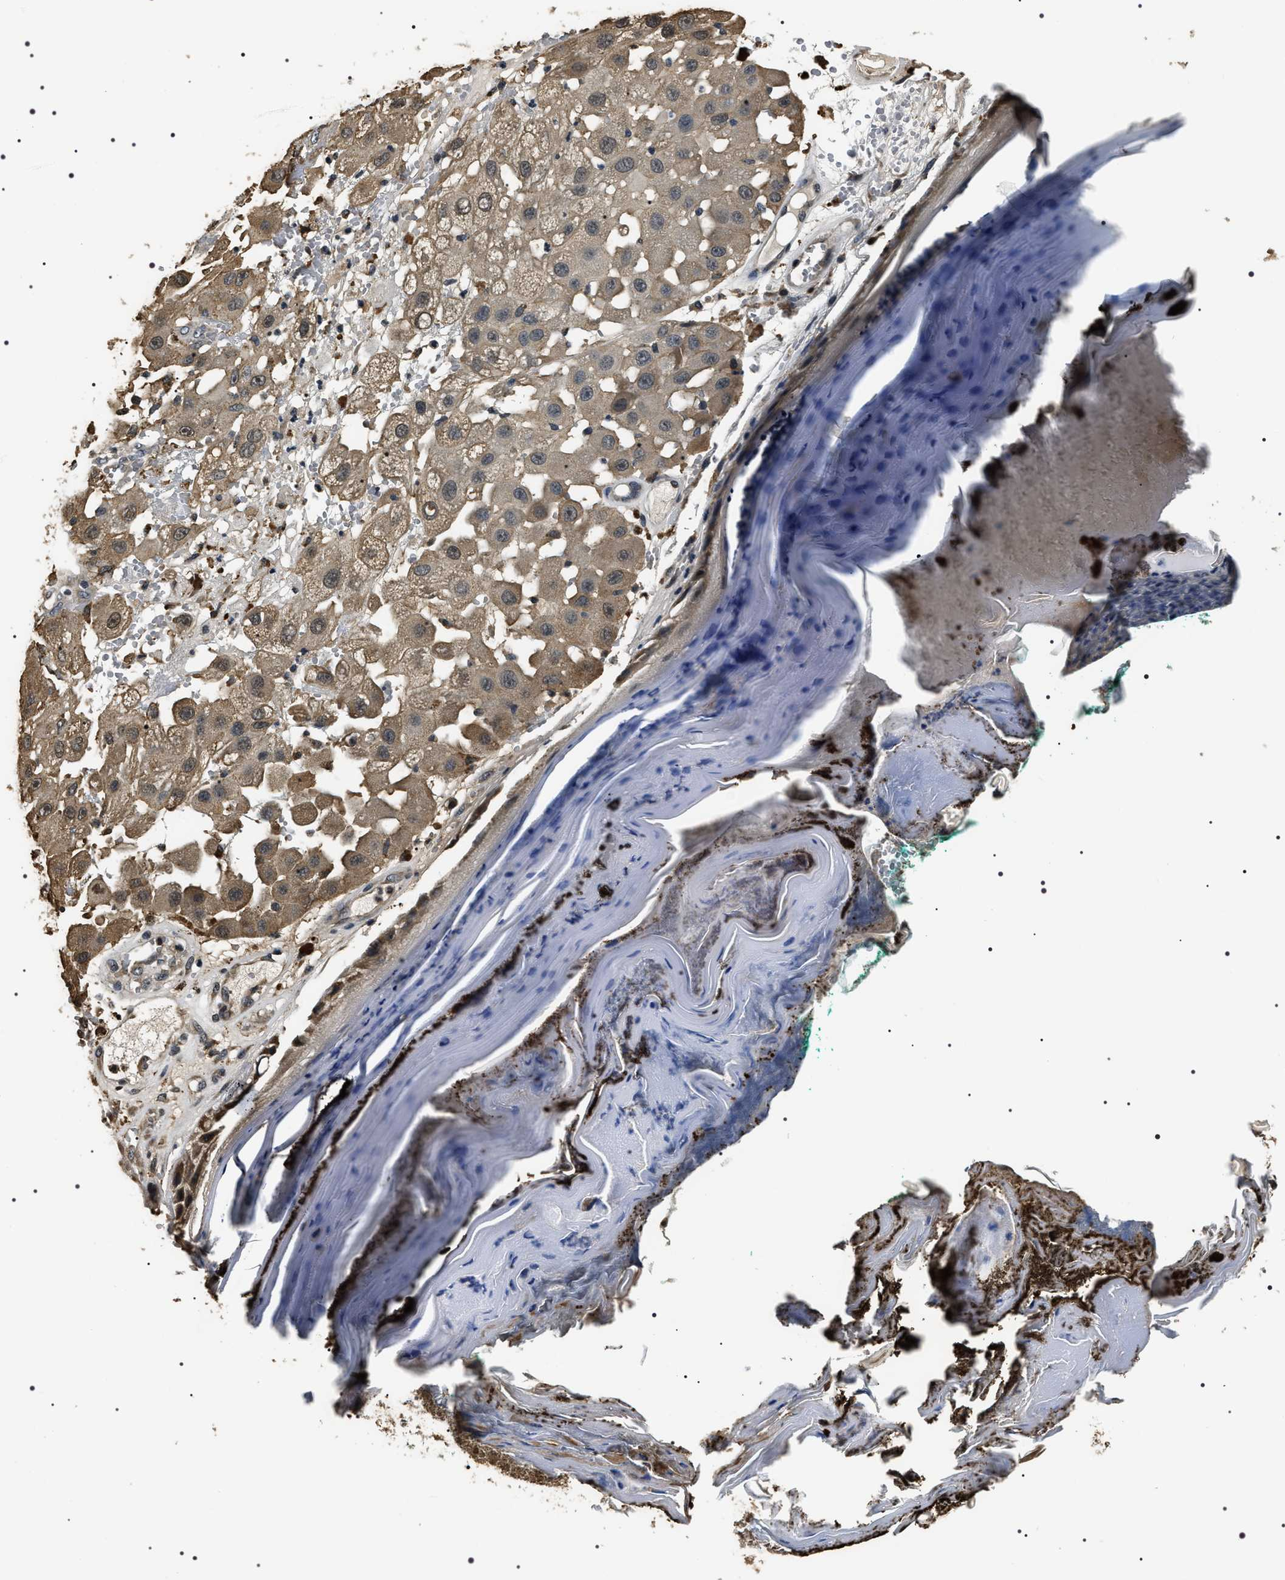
{"staining": {"intensity": "weak", "quantity": "25%-75%", "location": "cytoplasmic/membranous"}, "tissue": "melanoma", "cell_type": "Tumor cells", "image_type": "cancer", "snomed": [{"axis": "morphology", "description": "Malignant melanoma, NOS"}, {"axis": "topography", "description": "Skin"}], "caption": "An image showing weak cytoplasmic/membranous staining in about 25%-75% of tumor cells in malignant melanoma, as visualized by brown immunohistochemical staining.", "gene": "ARHGAP22", "patient": {"sex": "female", "age": 81}}